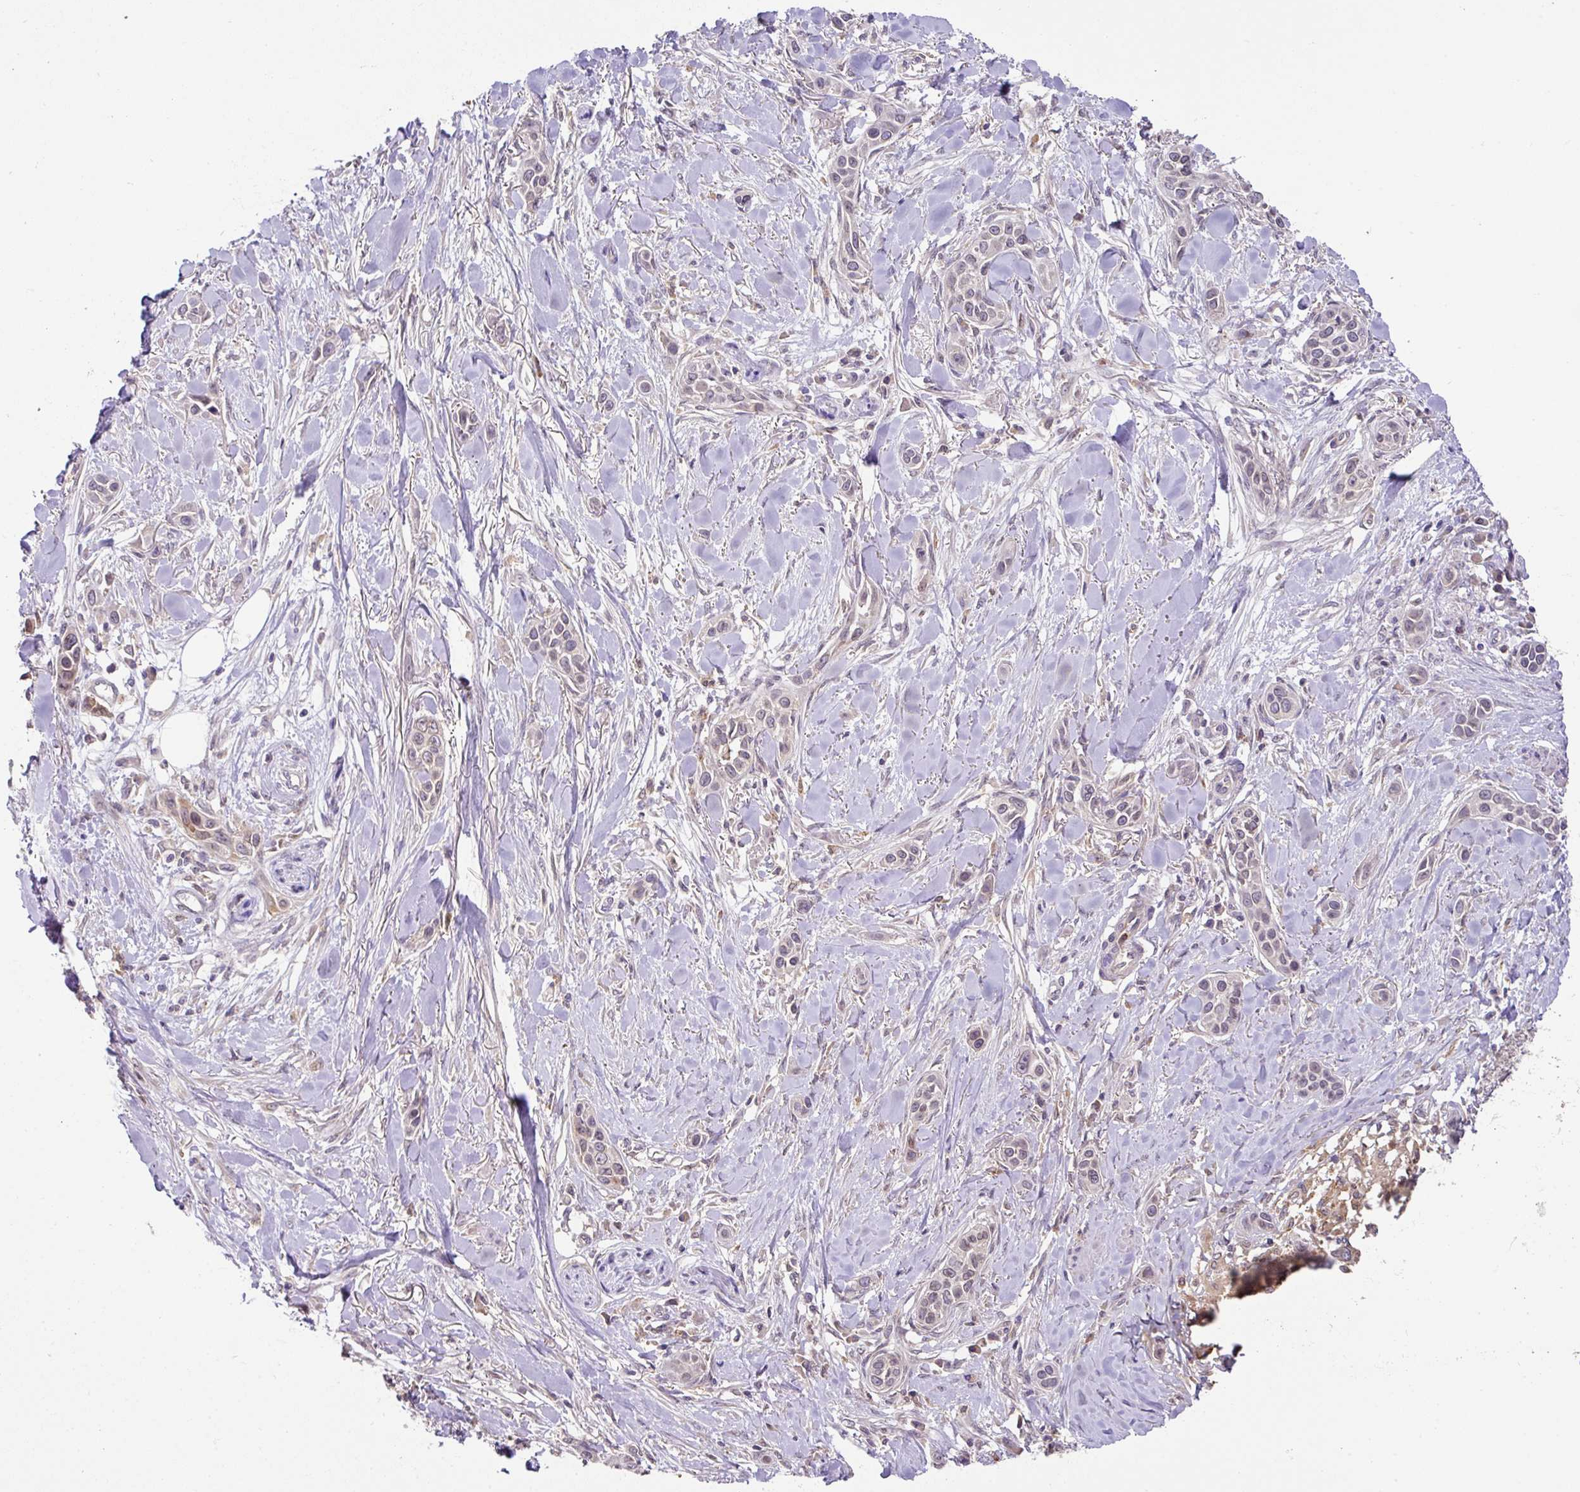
{"staining": {"intensity": "negative", "quantity": "none", "location": "none"}, "tissue": "skin cancer", "cell_type": "Tumor cells", "image_type": "cancer", "snomed": [{"axis": "morphology", "description": "Squamous cell carcinoma, NOS"}, {"axis": "topography", "description": "Skin"}], "caption": "Immunohistochemical staining of skin cancer demonstrates no significant positivity in tumor cells.", "gene": "GCNT7", "patient": {"sex": "female", "age": 69}}